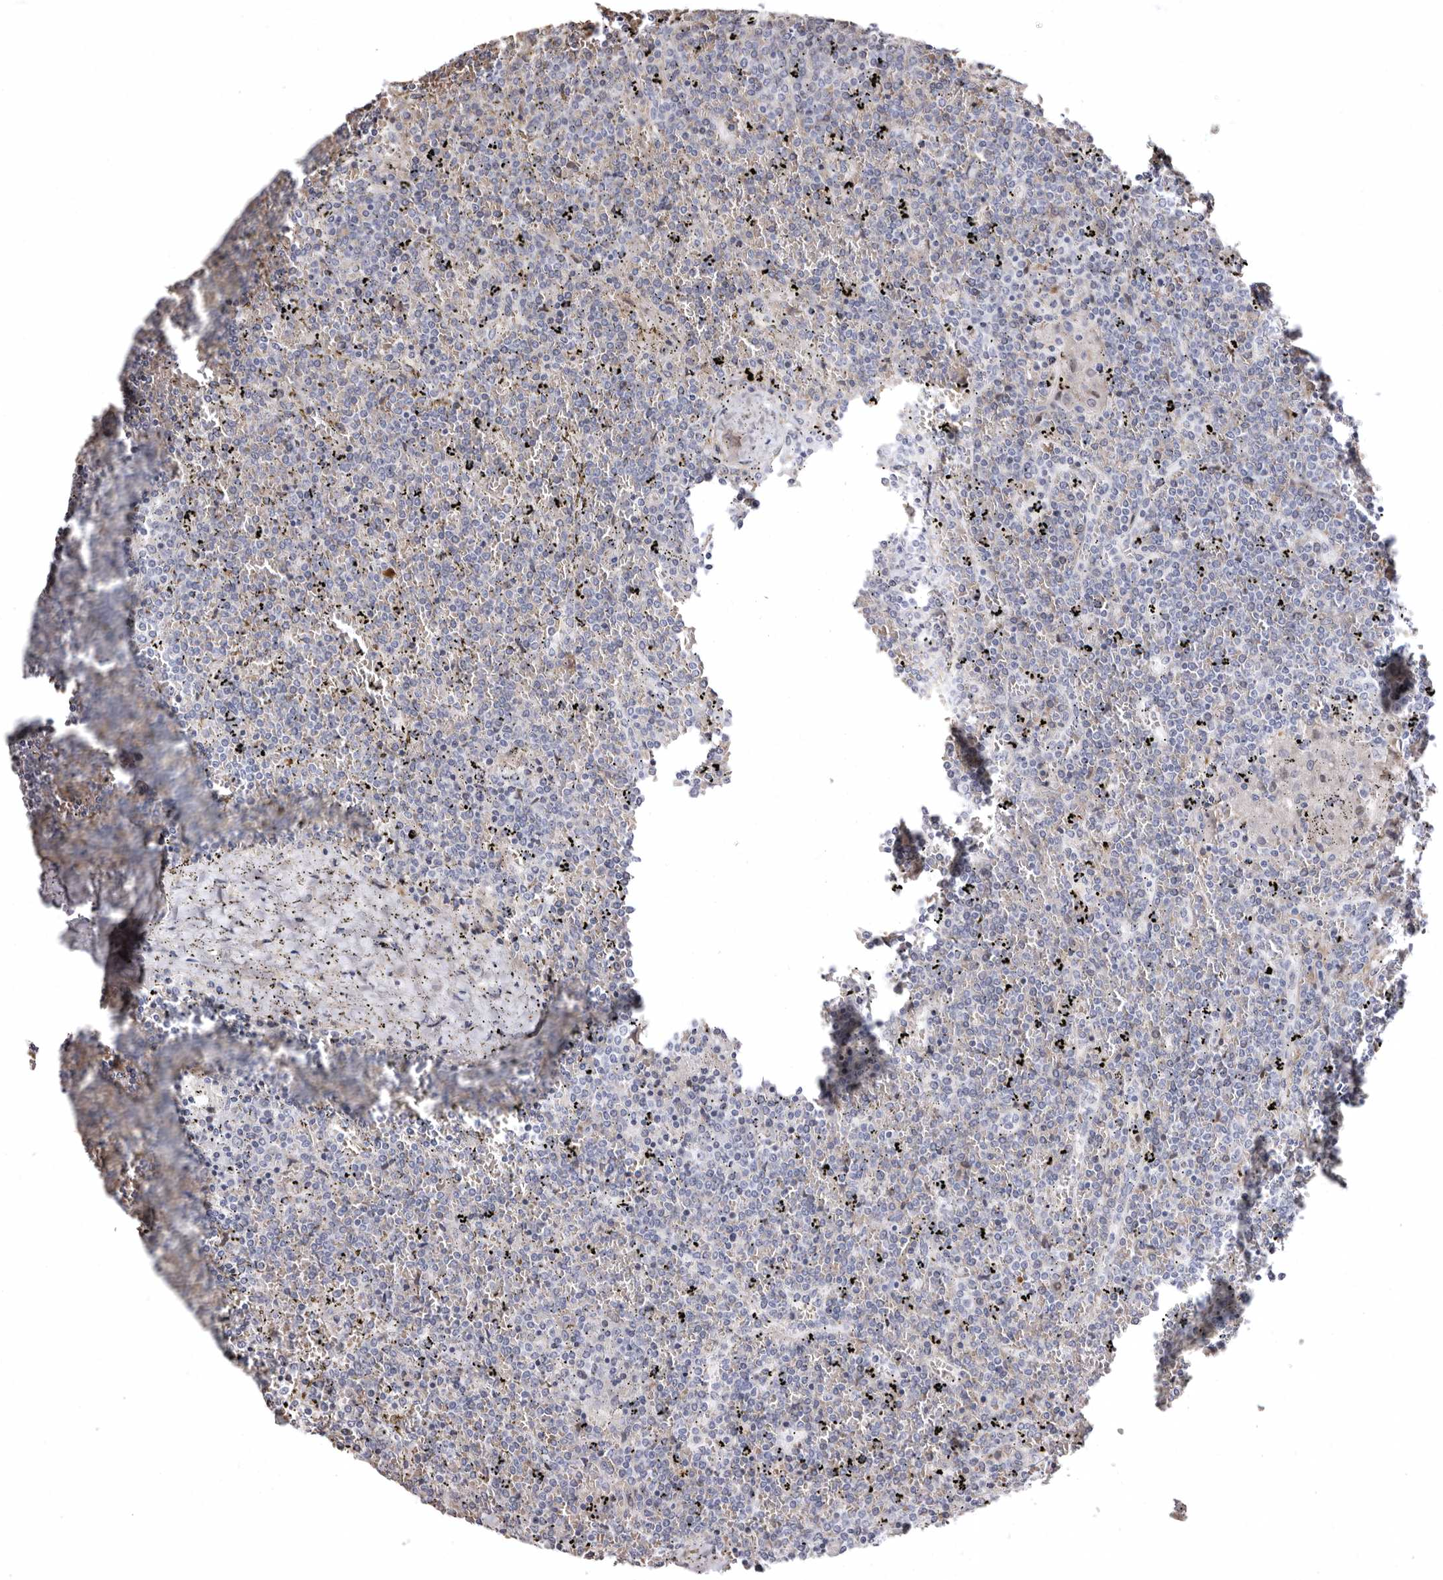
{"staining": {"intensity": "negative", "quantity": "none", "location": "none"}, "tissue": "lymphoma", "cell_type": "Tumor cells", "image_type": "cancer", "snomed": [{"axis": "morphology", "description": "Malignant lymphoma, non-Hodgkin's type, Low grade"}, {"axis": "topography", "description": "Spleen"}], "caption": "A micrograph of human lymphoma is negative for staining in tumor cells.", "gene": "AIDA", "patient": {"sex": "female", "age": 19}}